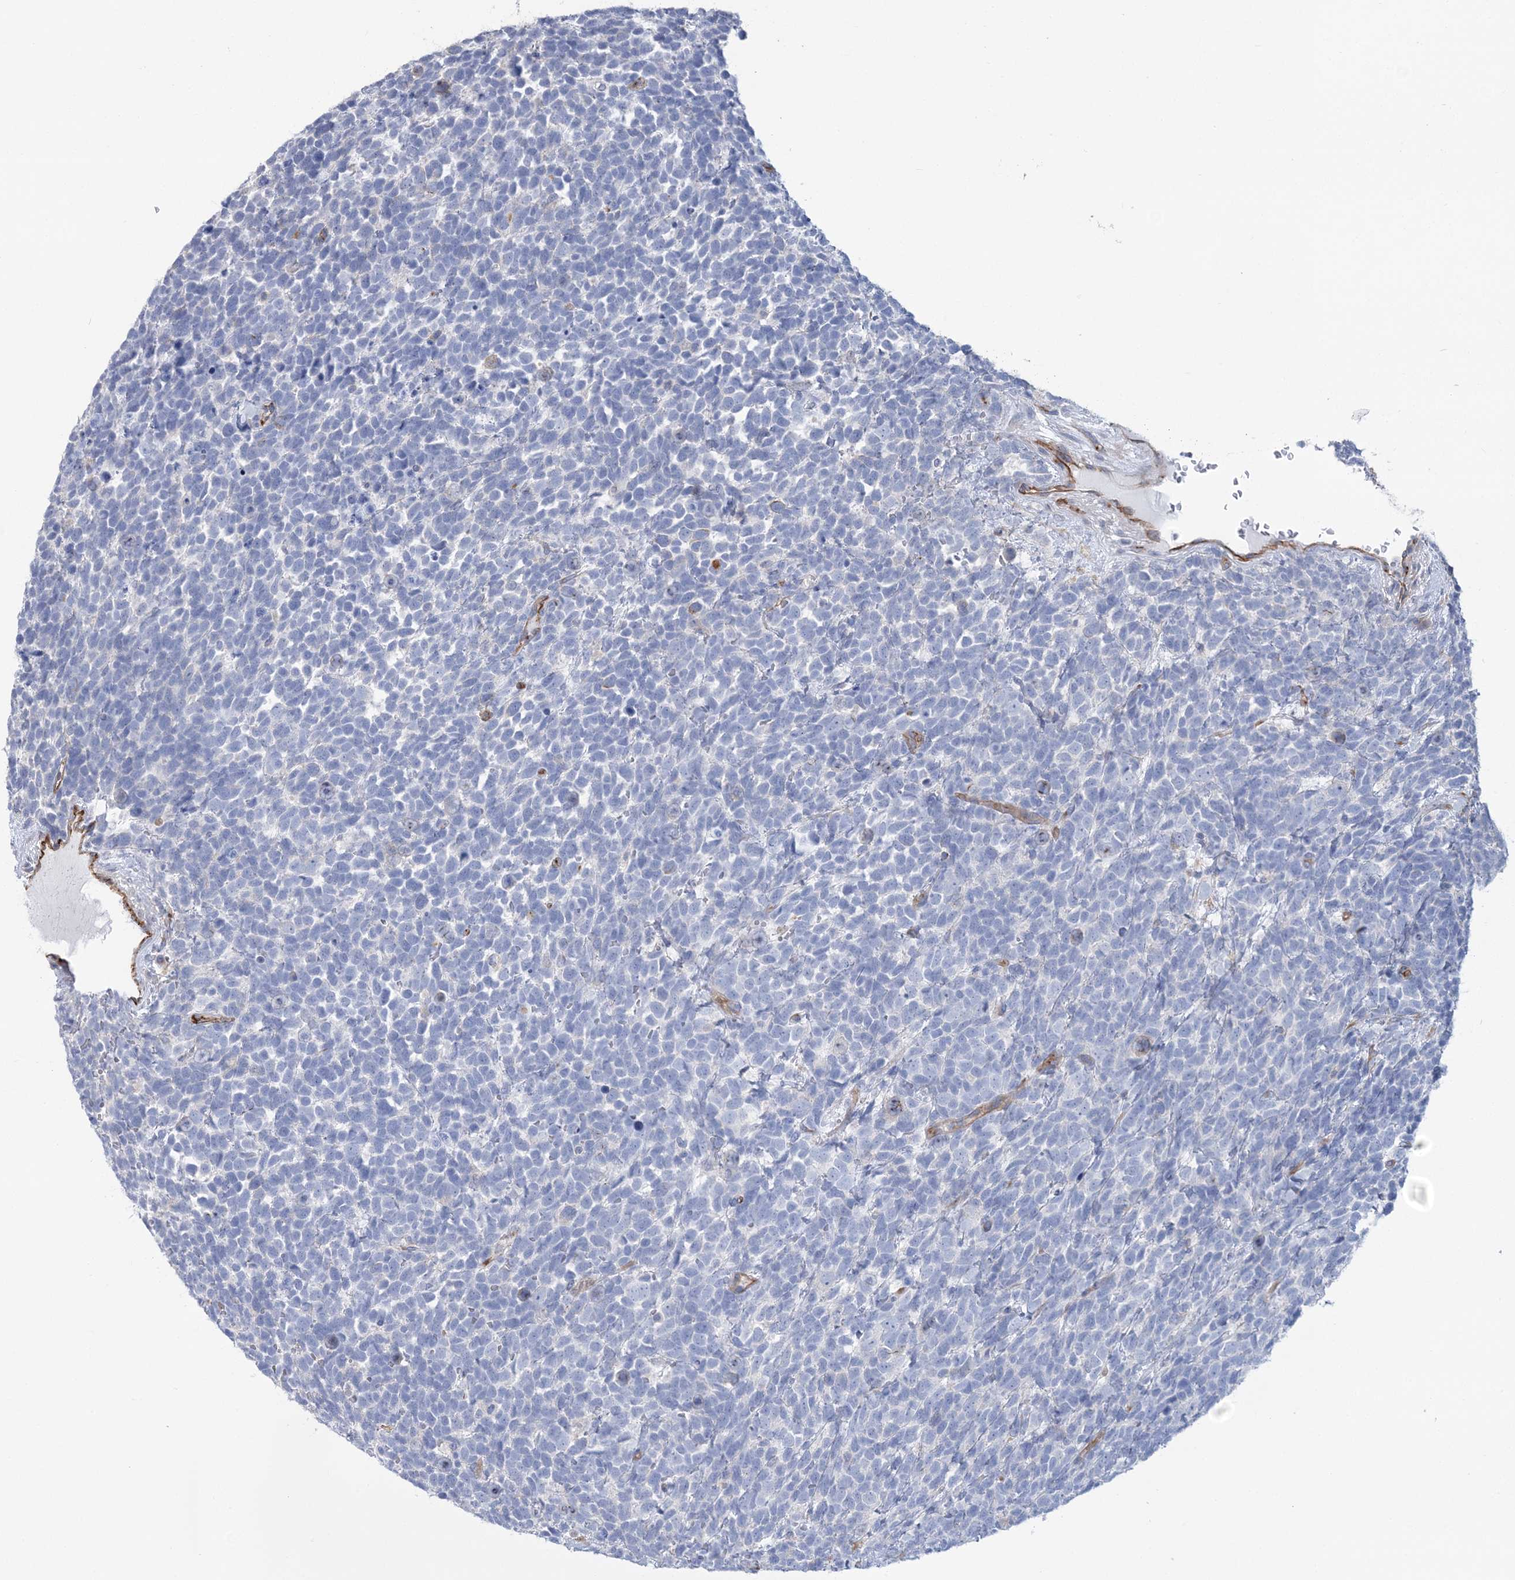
{"staining": {"intensity": "negative", "quantity": "none", "location": "none"}, "tissue": "urothelial cancer", "cell_type": "Tumor cells", "image_type": "cancer", "snomed": [{"axis": "morphology", "description": "Urothelial carcinoma, High grade"}, {"axis": "topography", "description": "Urinary bladder"}], "caption": "An immunohistochemistry (IHC) image of urothelial cancer is shown. There is no staining in tumor cells of urothelial cancer.", "gene": "RAB11FIP5", "patient": {"sex": "female", "age": 82}}